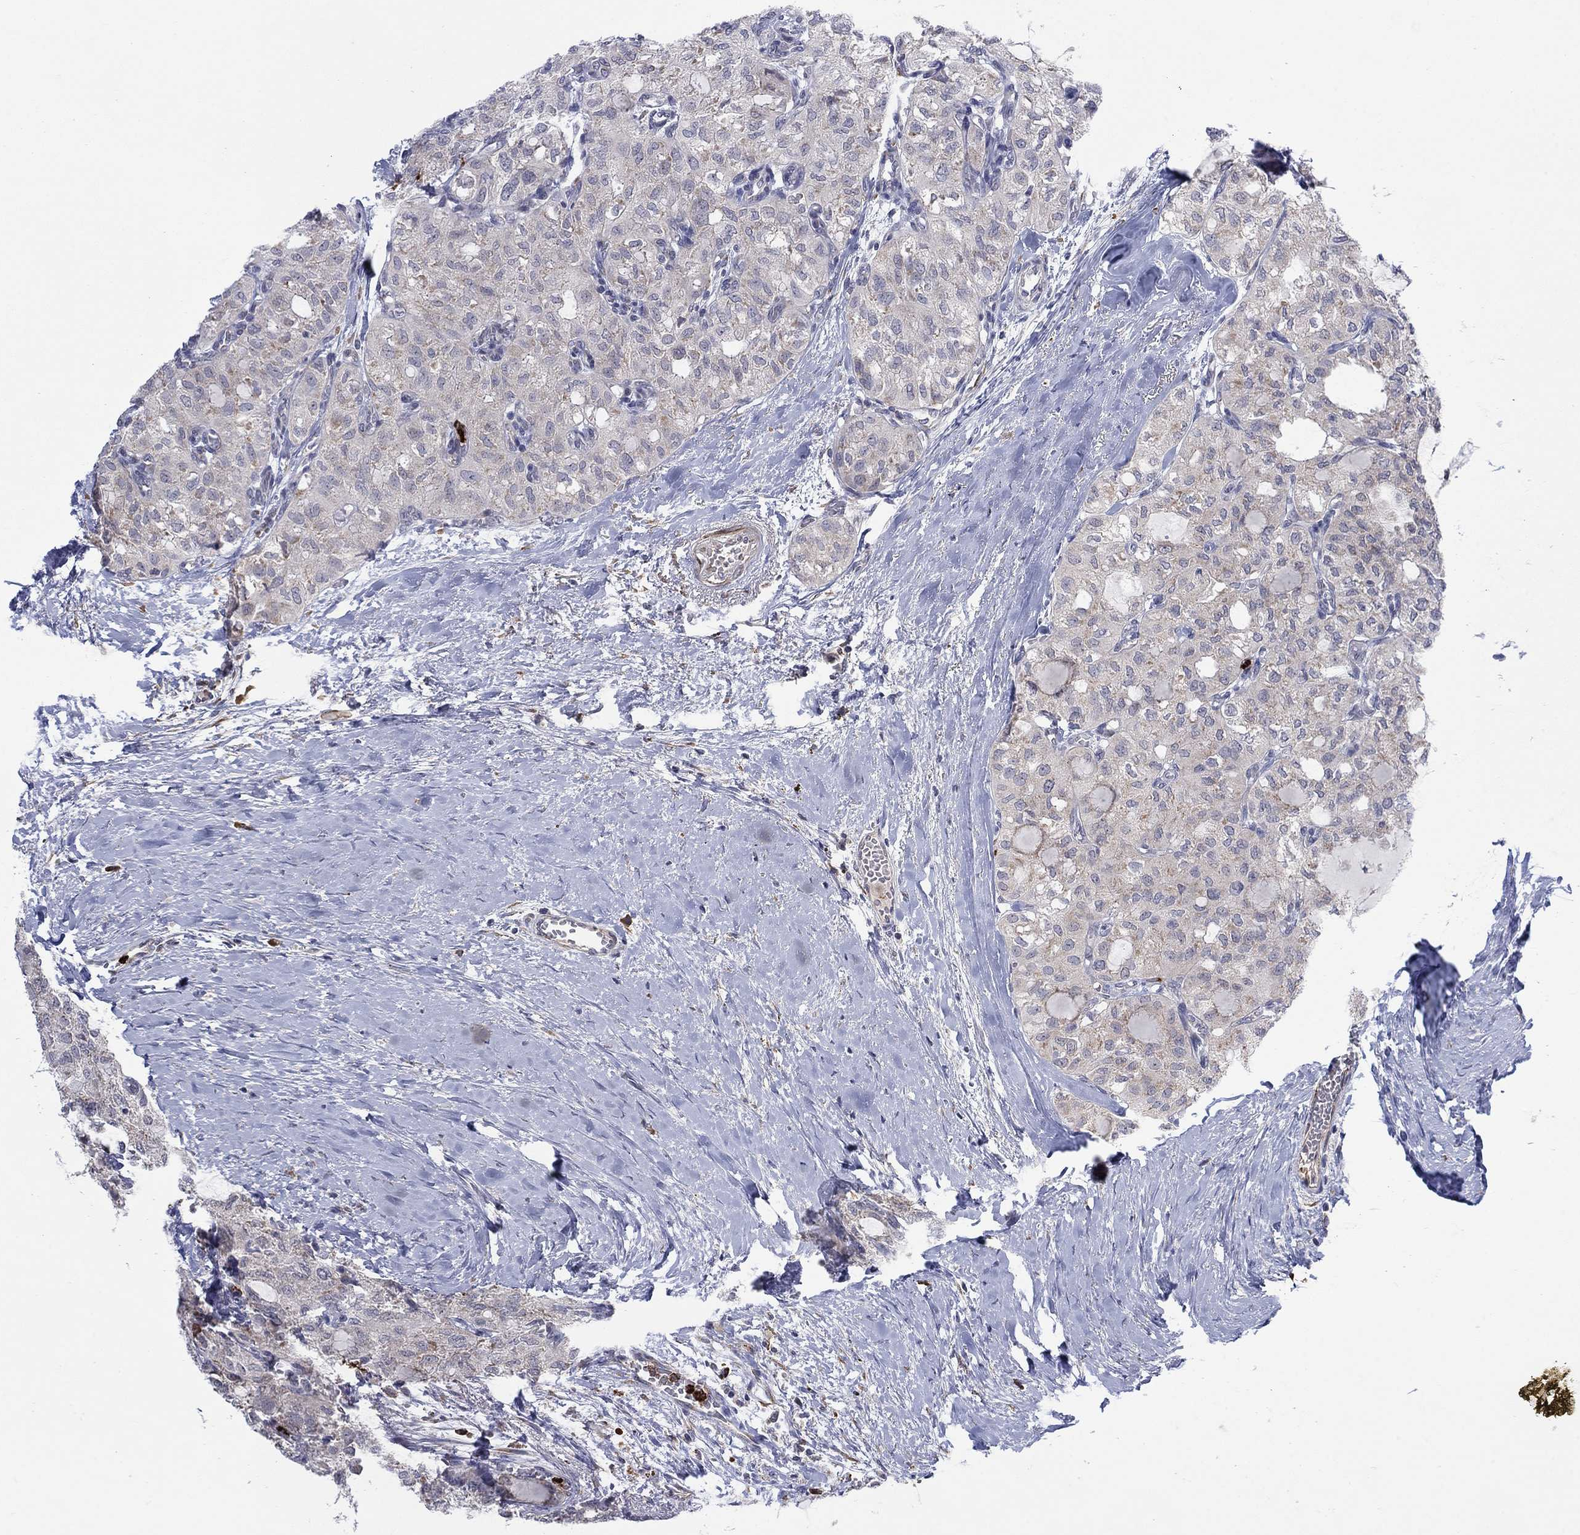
{"staining": {"intensity": "negative", "quantity": "none", "location": "none"}, "tissue": "thyroid cancer", "cell_type": "Tumor cells", "image_type": "cancer", "snomed": [{"axis": "morphology", "description": "Follicular adenoma carcinoma, NOS"}, {"axis": "topography", "description": "Thyroid gland"}], "caption": "Human thyroid cancer stained for a protein using immunohistochemistry (IHC) reveals no expression in tumor cells.", "gene": "MTRFR", "patient": {"sex": "male", "age": 75}}